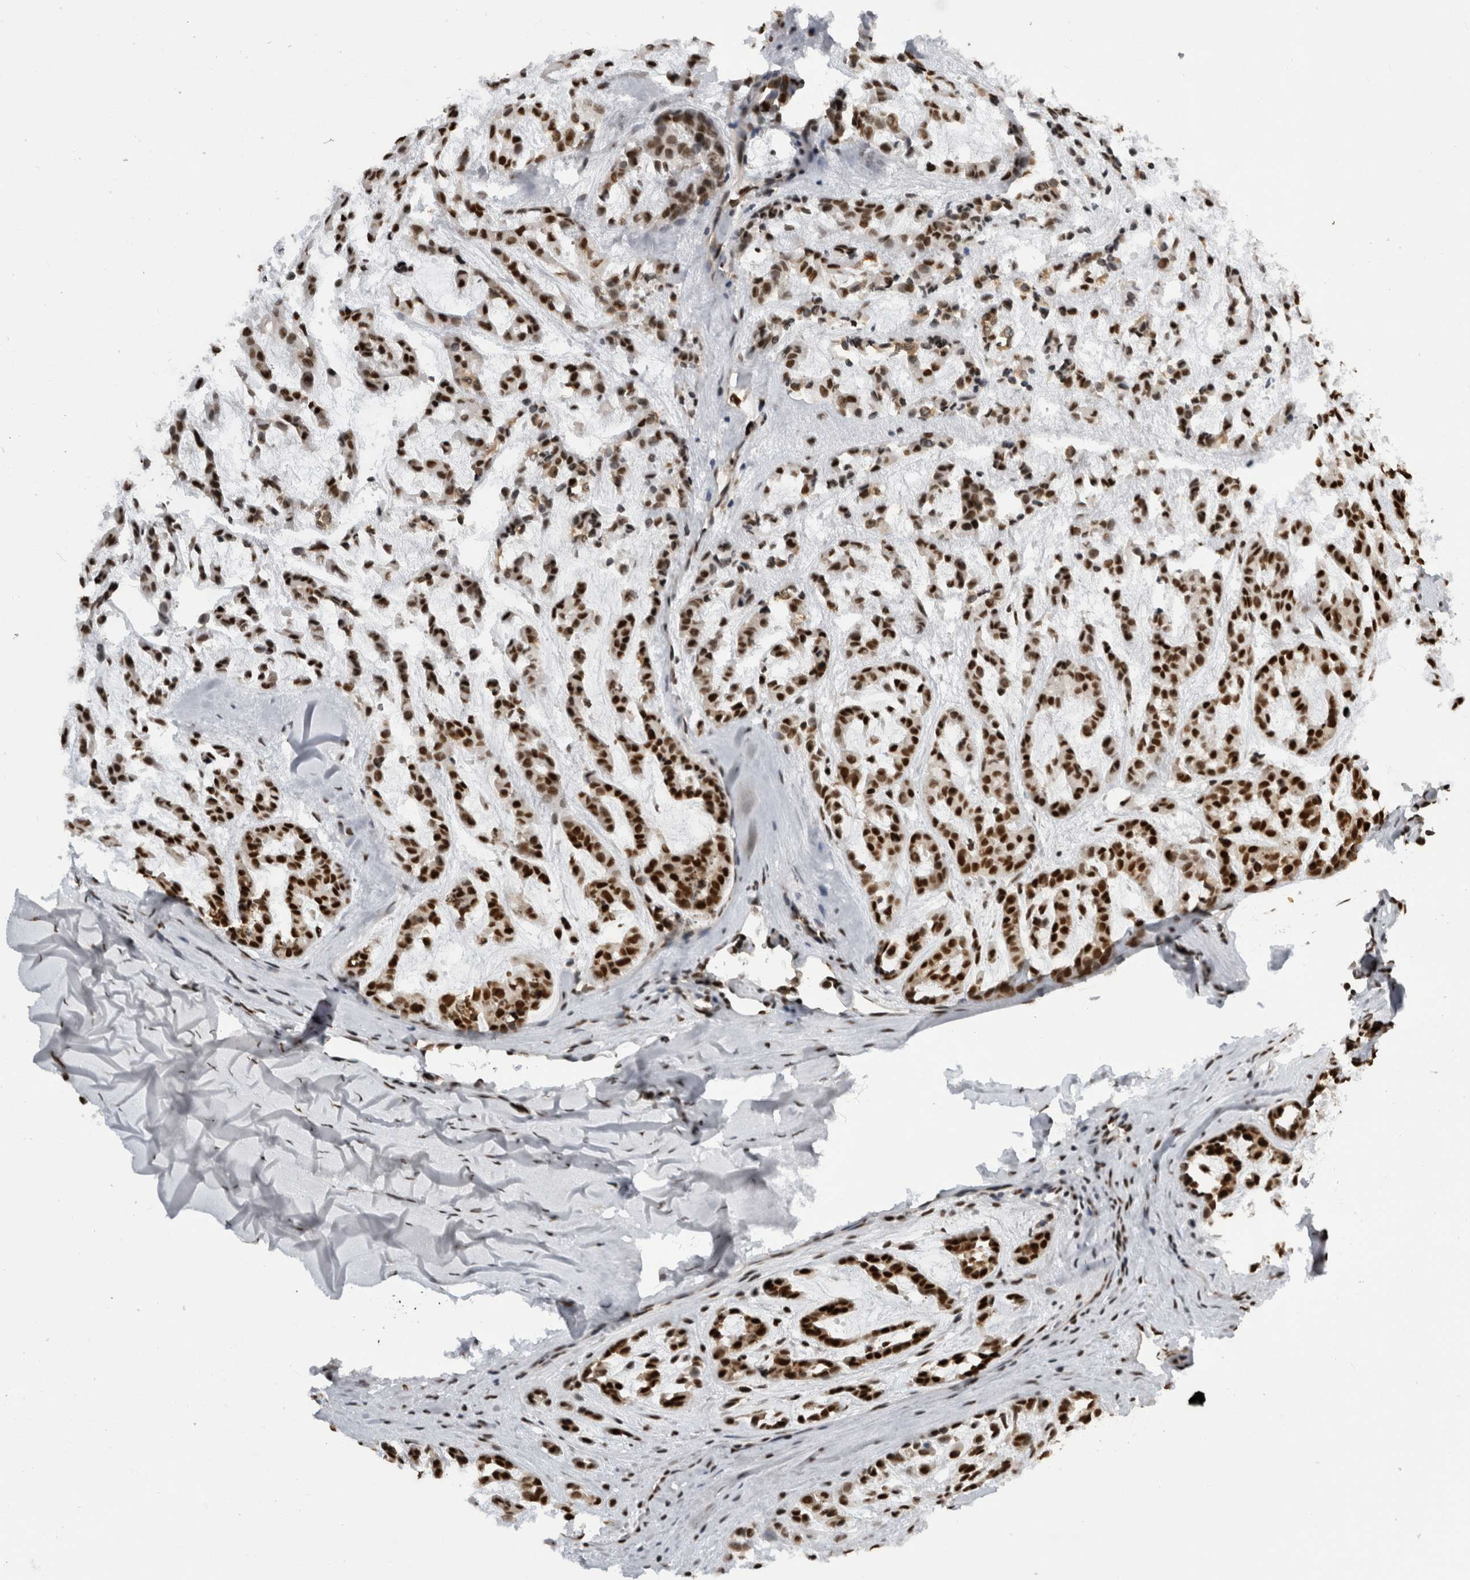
{"staining": {"intensity": "strong", "quantity": ">75%", "location": "nuclear"}, "tissue": "head and neck cancer", "cell_type": "Tumor cells", "image_type": "cancer", "snomed": [{"axis": "morphology", "description": "Adenocarcinoma, NOS"}, {"axis": "morphology", "description": "Adenoma, NOS"}, {"axis": "topography", "description": "Head-Neck"}], "caption": "Protein expression analysis of human adenocarcinoma (head and neck) reveals strong nuclear staining in about >75% of tumor cells.", "gene": "ZSCAN2", "patient": {"sex": "female", "age": 55}}